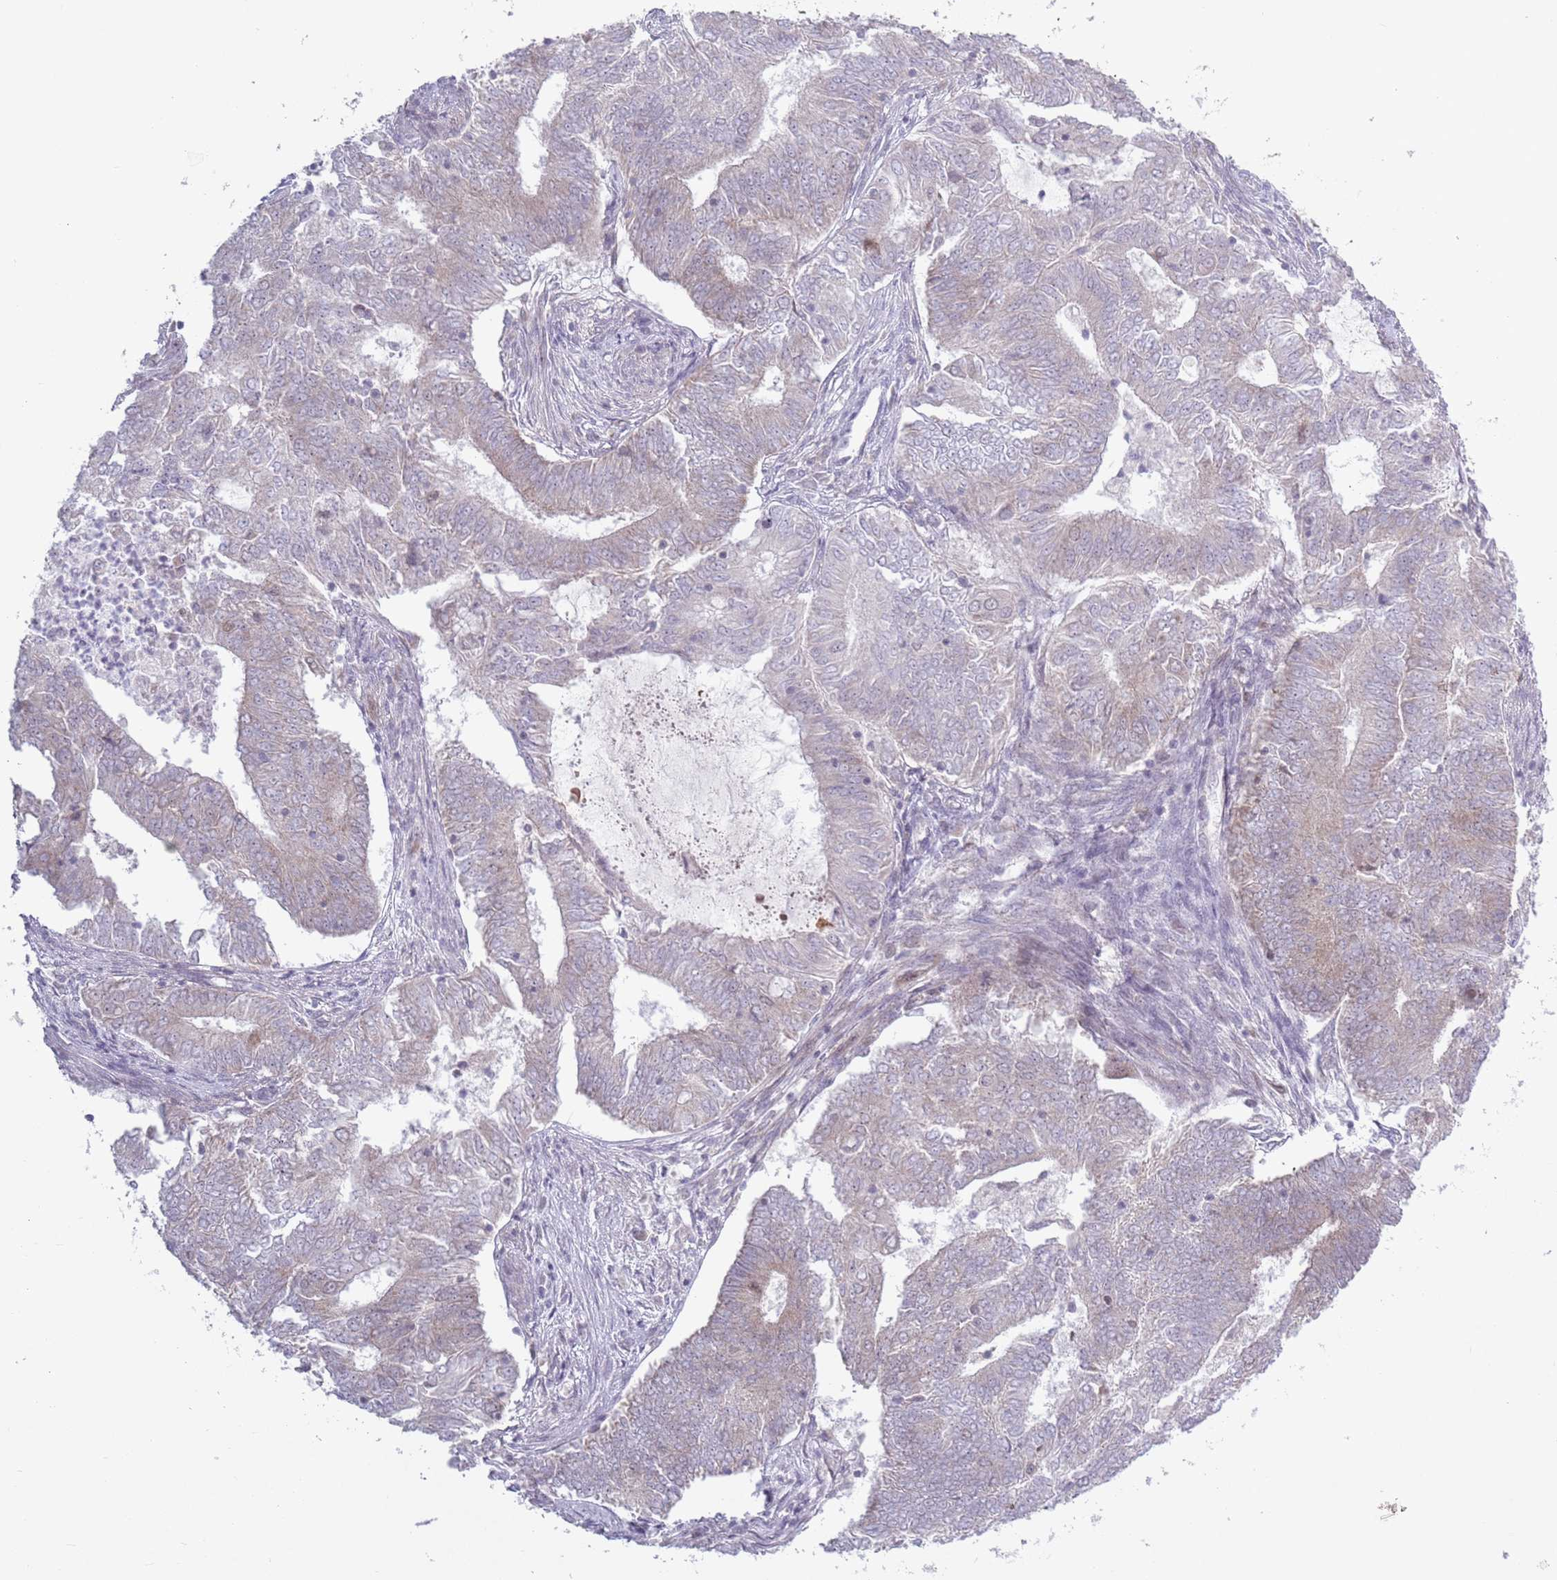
{"staining": {"intensity": "weak", "quantity": "<25%", "location": "cytoplasmic/membranous"}, "tissue": "endometrial cancer", "cell_type": "Tumor cells", "image_type": "cancer", "snomed": [{"axis": "morphology", "description": "Adenocarcinoma, NOS"}, {"axis": "topography", "description": "Endometrium"}], "caption": "High power microscopy micrograph of an IHC histopathology image of endometrial cancer, revealing no significant staining in tumor cells.", "gene": "MRPL34", "patient": {"sex": "female", "age": 62}}